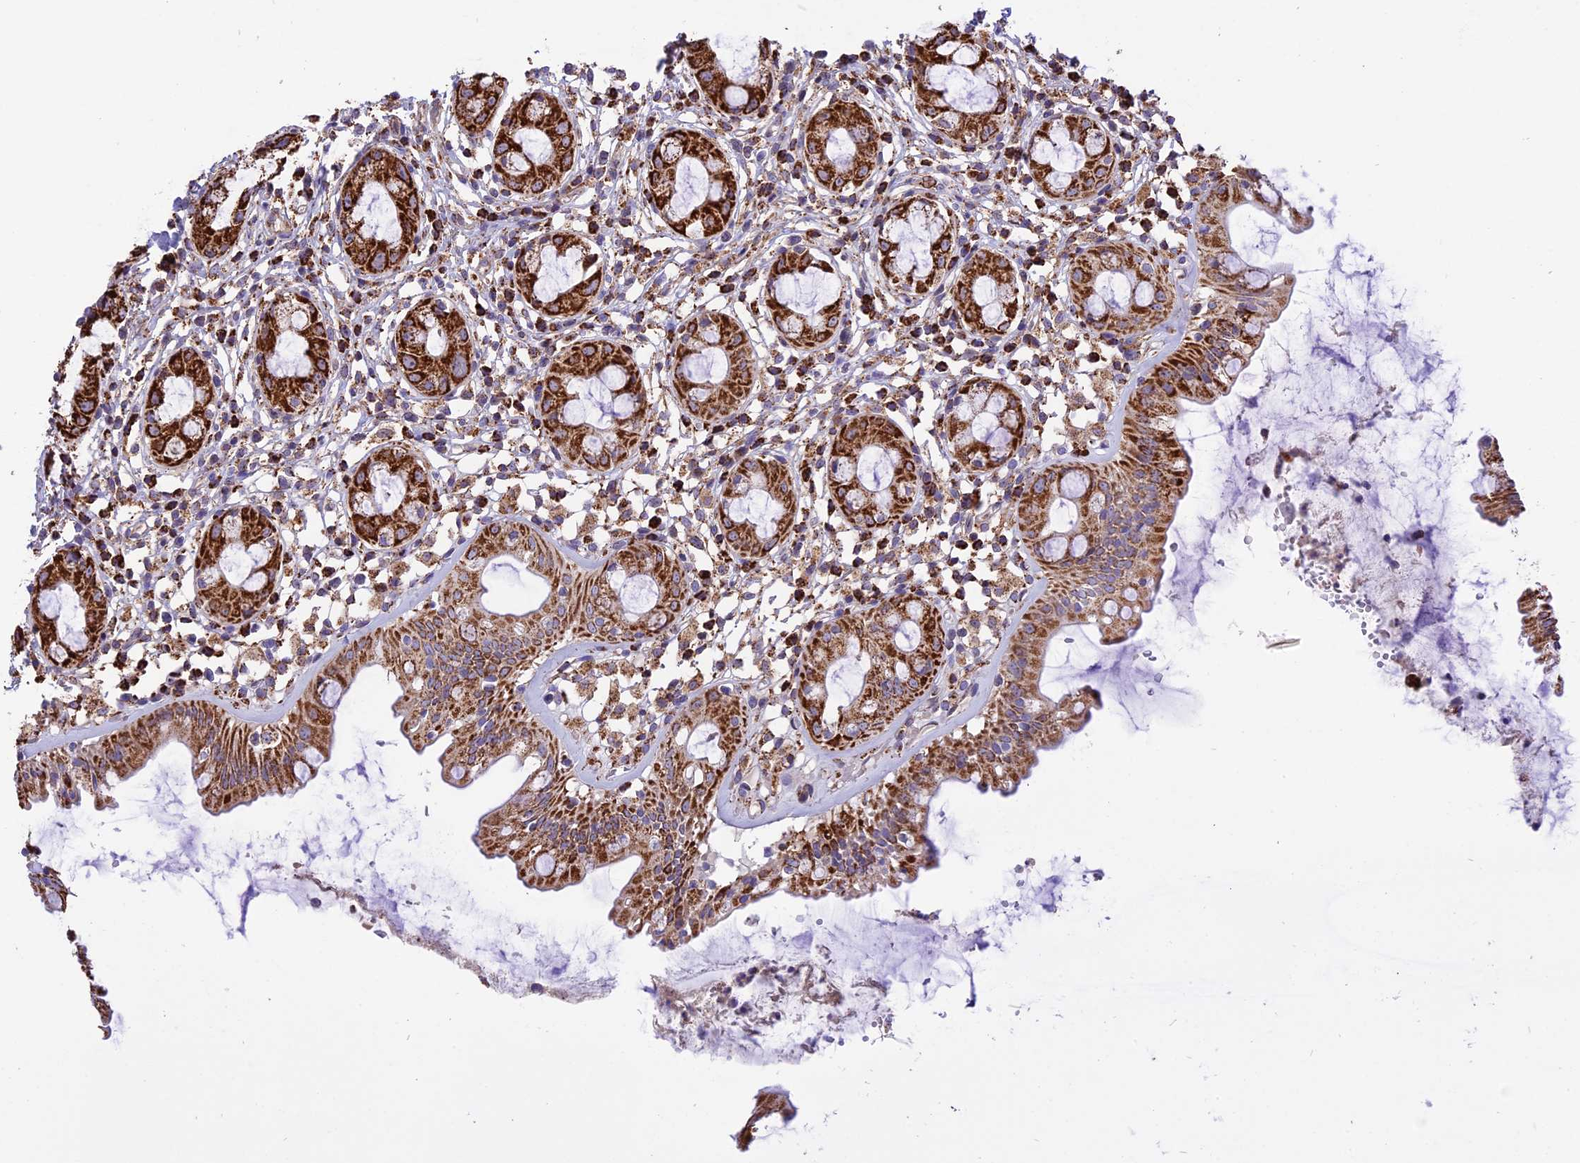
{"staining": {"intensity": "strong", "quantity": ">75%", "location": "cytoplasmic/membranous"}, "tissue": "rectum", "cell_type": "Glandular cells", "image_type": "normal", "snomed": [{"axis": "morphology", "description": "Normal tissue, NOS"}, {"axis": "topography", "description": "Rectum"}], "caption": "Strong cytoplasmic/membranous expression for a protein is seen in about >75% of glandular cells of unremarkable rectum using immunohistochemistry.", "gene": "TTC4", "patient": {"sex": "female", "age": 57}}